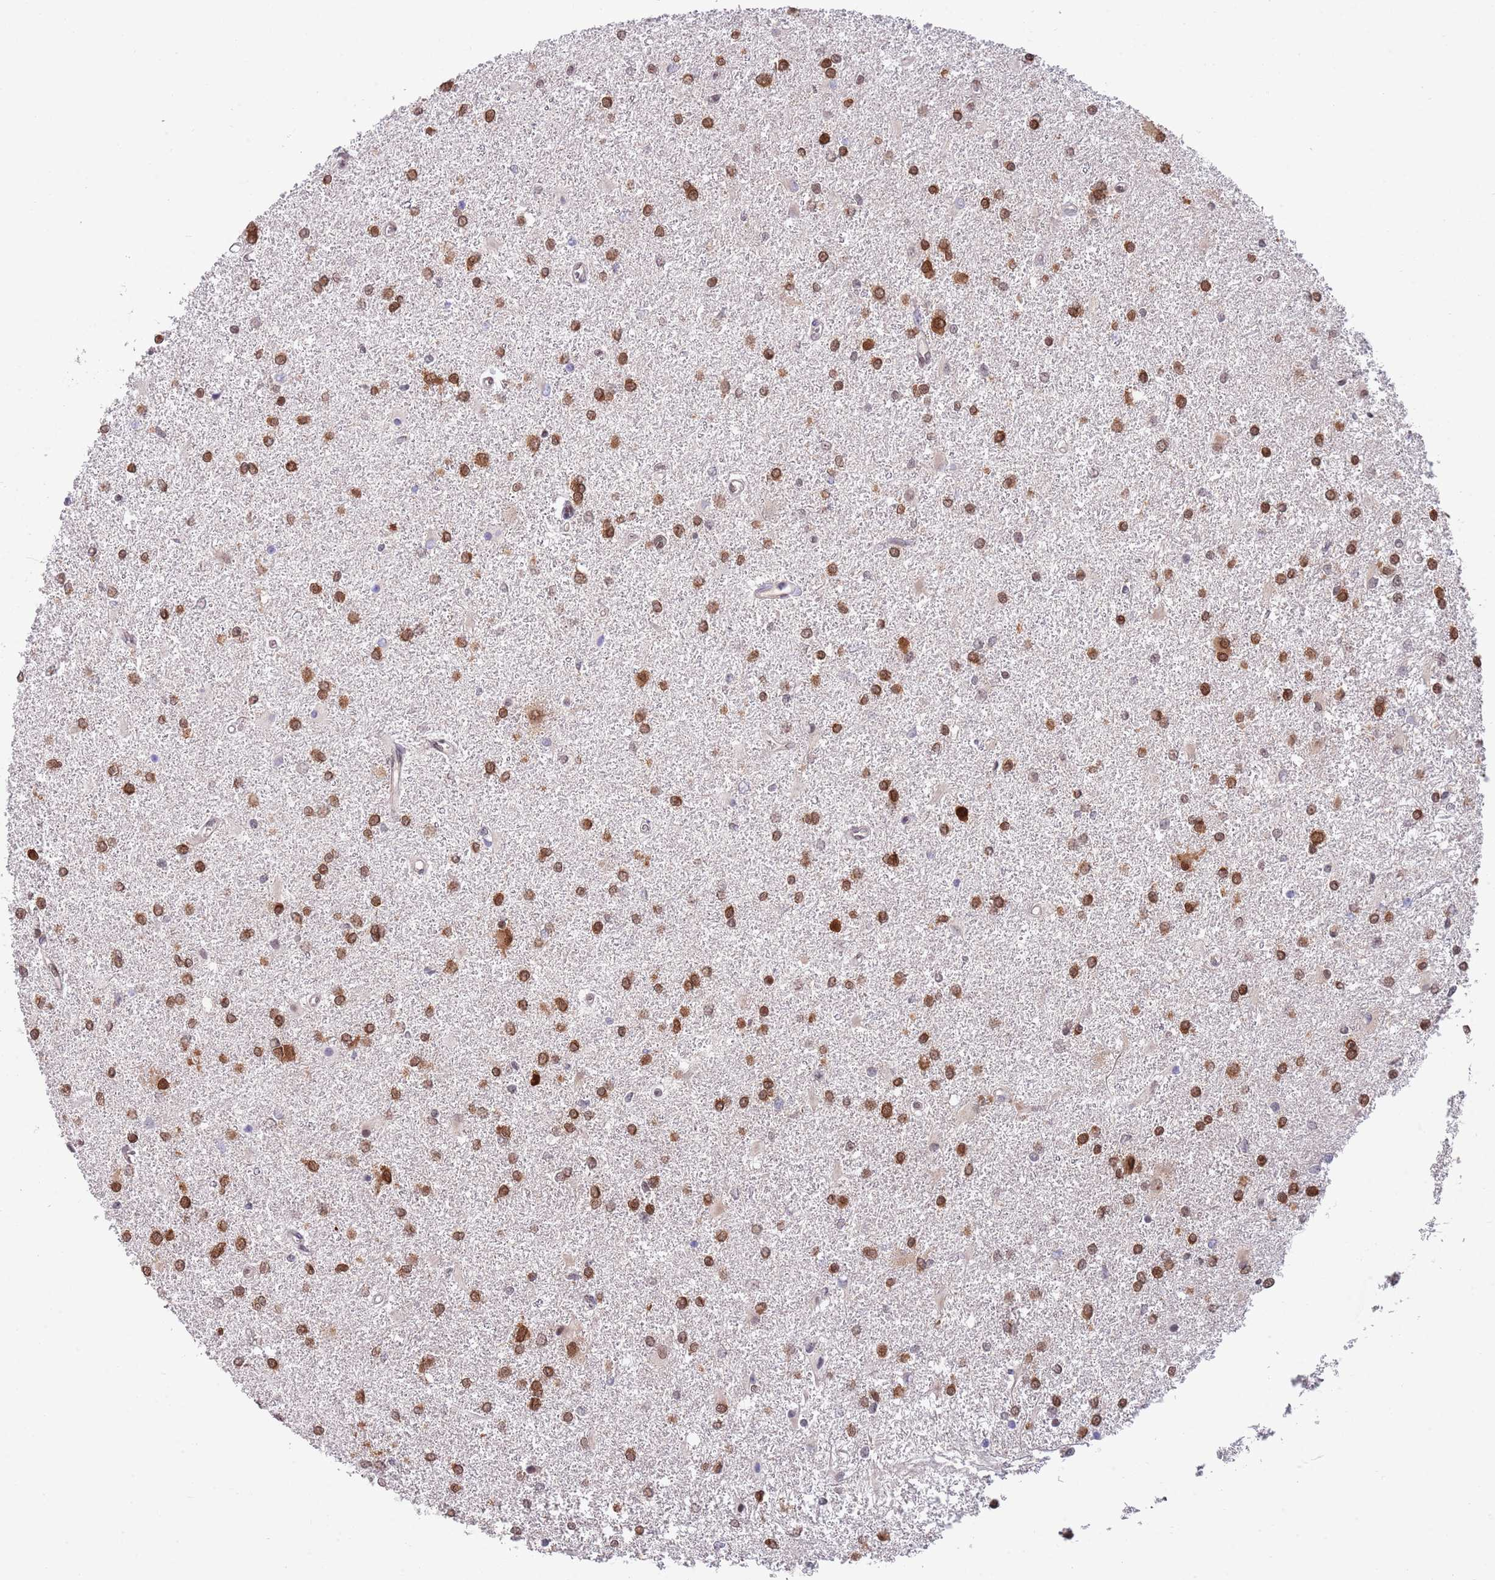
{"staining": {"intensity": "strong", "quantity": ">75%", "location": "cytoplasmic/membranous,nuclear"}, "tissue": "glioma", "cell_type": "Tumor cells", "image_type": "cancer", "snomed": [{"axis": "morphology", "description": "Glioma, malignant, High grade"}, {"axis": "topography", "description": "Brain"}], "caption": "IHC micrograph of glioma stained for a protein (brown), which displays high levels of strong cytoplasmic/membranous and nuclear positivity in about >75% of tumor cells.", "gene": "NLRP6", "patient": {"sex": "female", "age": 50}}